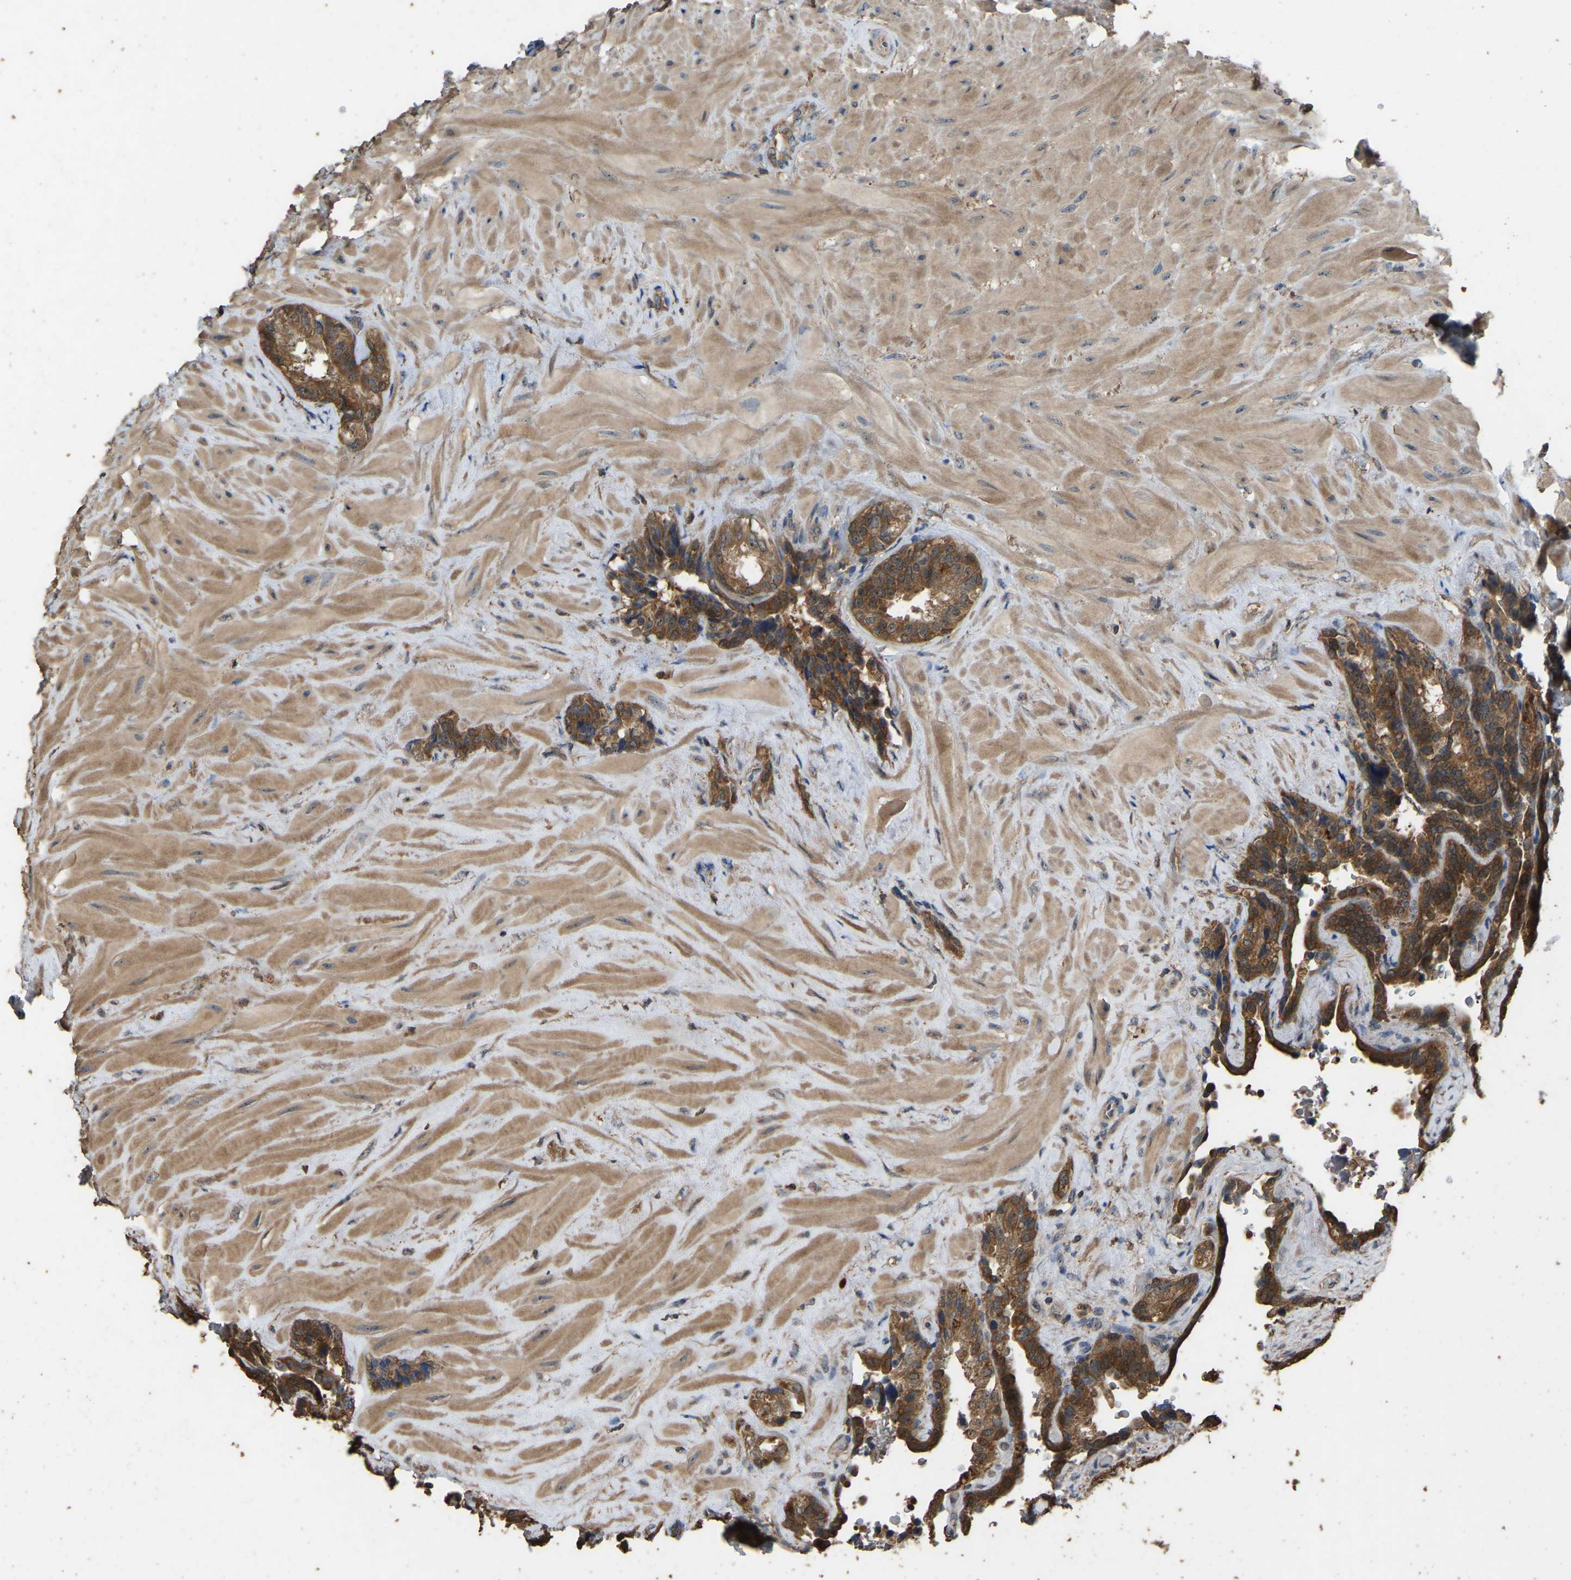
{"staining": {"intensity": "moderate", "quantity": ">75%", "location": "cytoplasmic/membranous"}, "tissue": "seminal vesicle", "cell_type": "Glandular cells", "image_type": "normal", "snomed": [{"axis": "morphology", "description": "Normal tissue, NOS"}, {"axis": "topography", "description": "Seminal veicle"}], "caption": "Benign seminal vesicle reveals moderate cytoplasmic/membranous expression in approximately >75% of glandular cells.", "gene": "FHIT", "patient": {"sex": "male", "age": 68}}